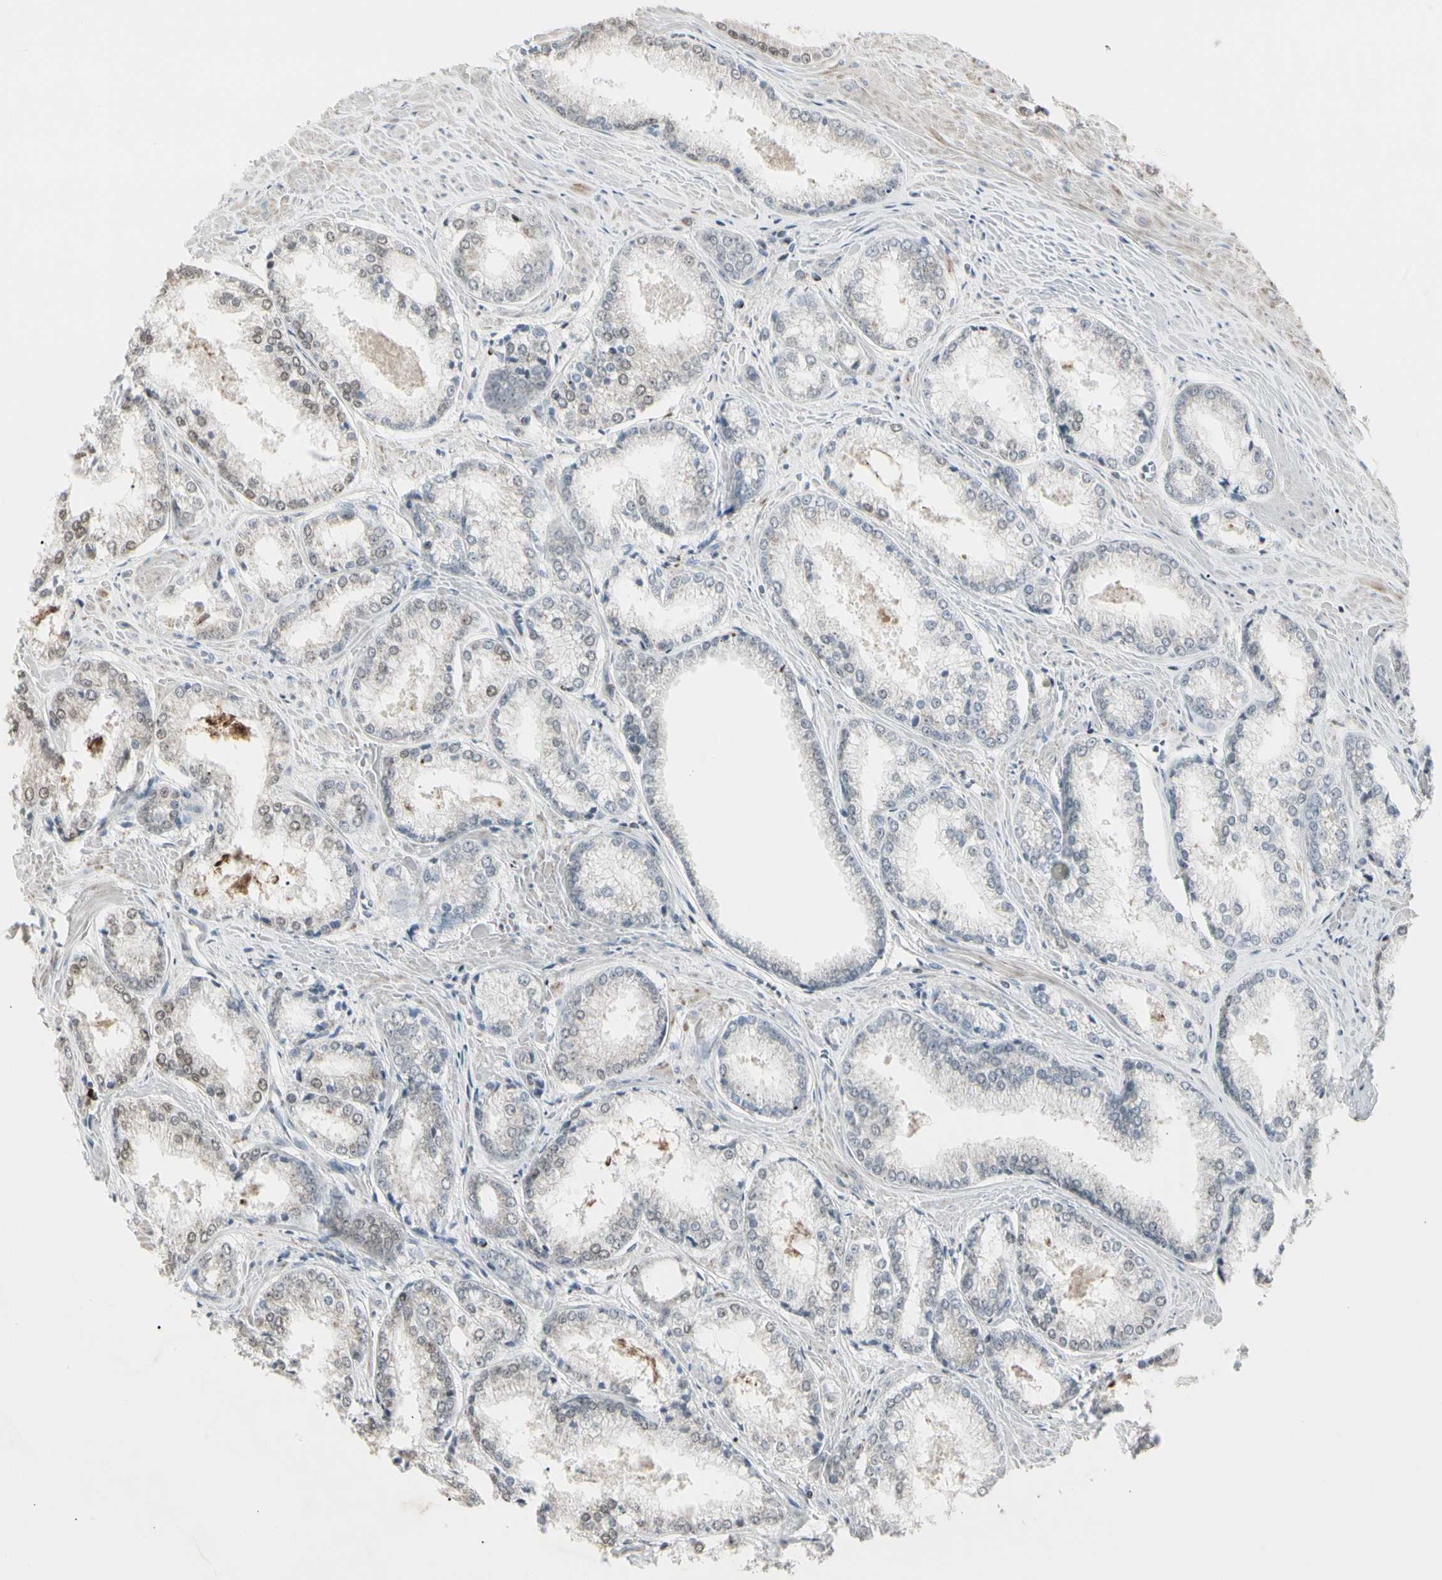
{"staining": {"intensity": "weak", "quantity": "<25%", "location": "cytoplasmic/membranous,nuclear"}, "tissue": "prostate cancer", "cell_type": "Tumor cells", "image_type": "cancer", "snomed": [{"axis": "morphology", "description": "Adenocarcinoma, Low grade"}, {"axis": "topography", "description": "Prostate"}], "caption": "Immunohistochemistry histopathology image of human prostate low-grade adenocarcinoma stained for a protein (brown), which exhibits no expression in tumor cells. The staining was performed using DAB to visualize the protein expression in brown, while the nuclei were stained in blue with hematoxylin (Magnification: 20x).", "gene": "TMEM176A", "patient": {"sex": "male", "age": 64}}